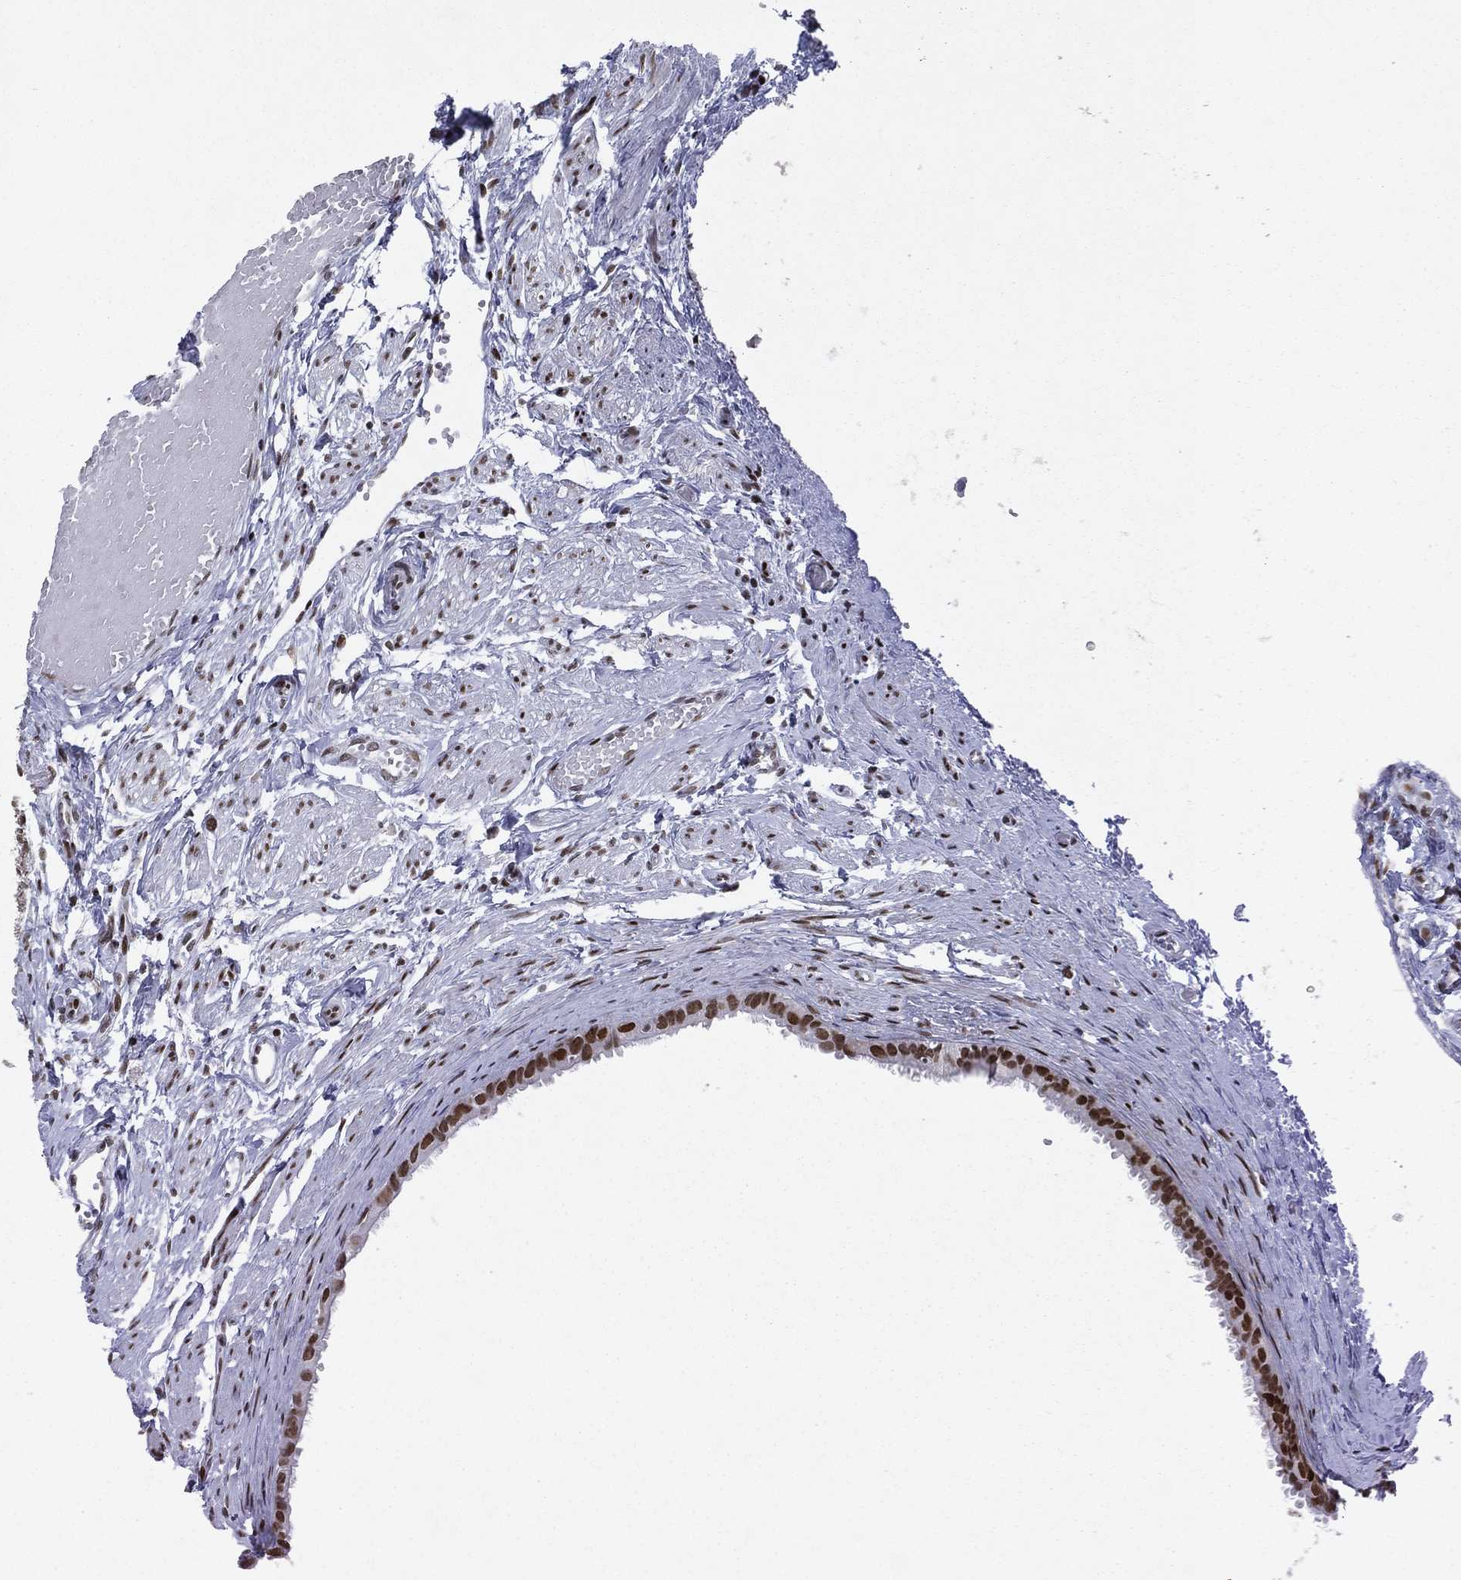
{"staining": {"intensity": "strong", "quantity": ">75%", "location": "nuclear"}, "tissue": "fallopian tube", "cell_type": "Glandular cells", "image_type": "normal", "snomed": [{"axis": "morphology", "description": "Normal tissue, NOS"}, {"axis": "topography", "description": "Fallopian tube"}, {"axis": "topography", "description": "Ovary"}], "caption": "Human fallopian tube stained for a protein (brown) demonstrates strong nuclear positive expression in about >75% of glandular cells.", "gene": "RTF1", "patient": {"sex": "female", "age": 49}}